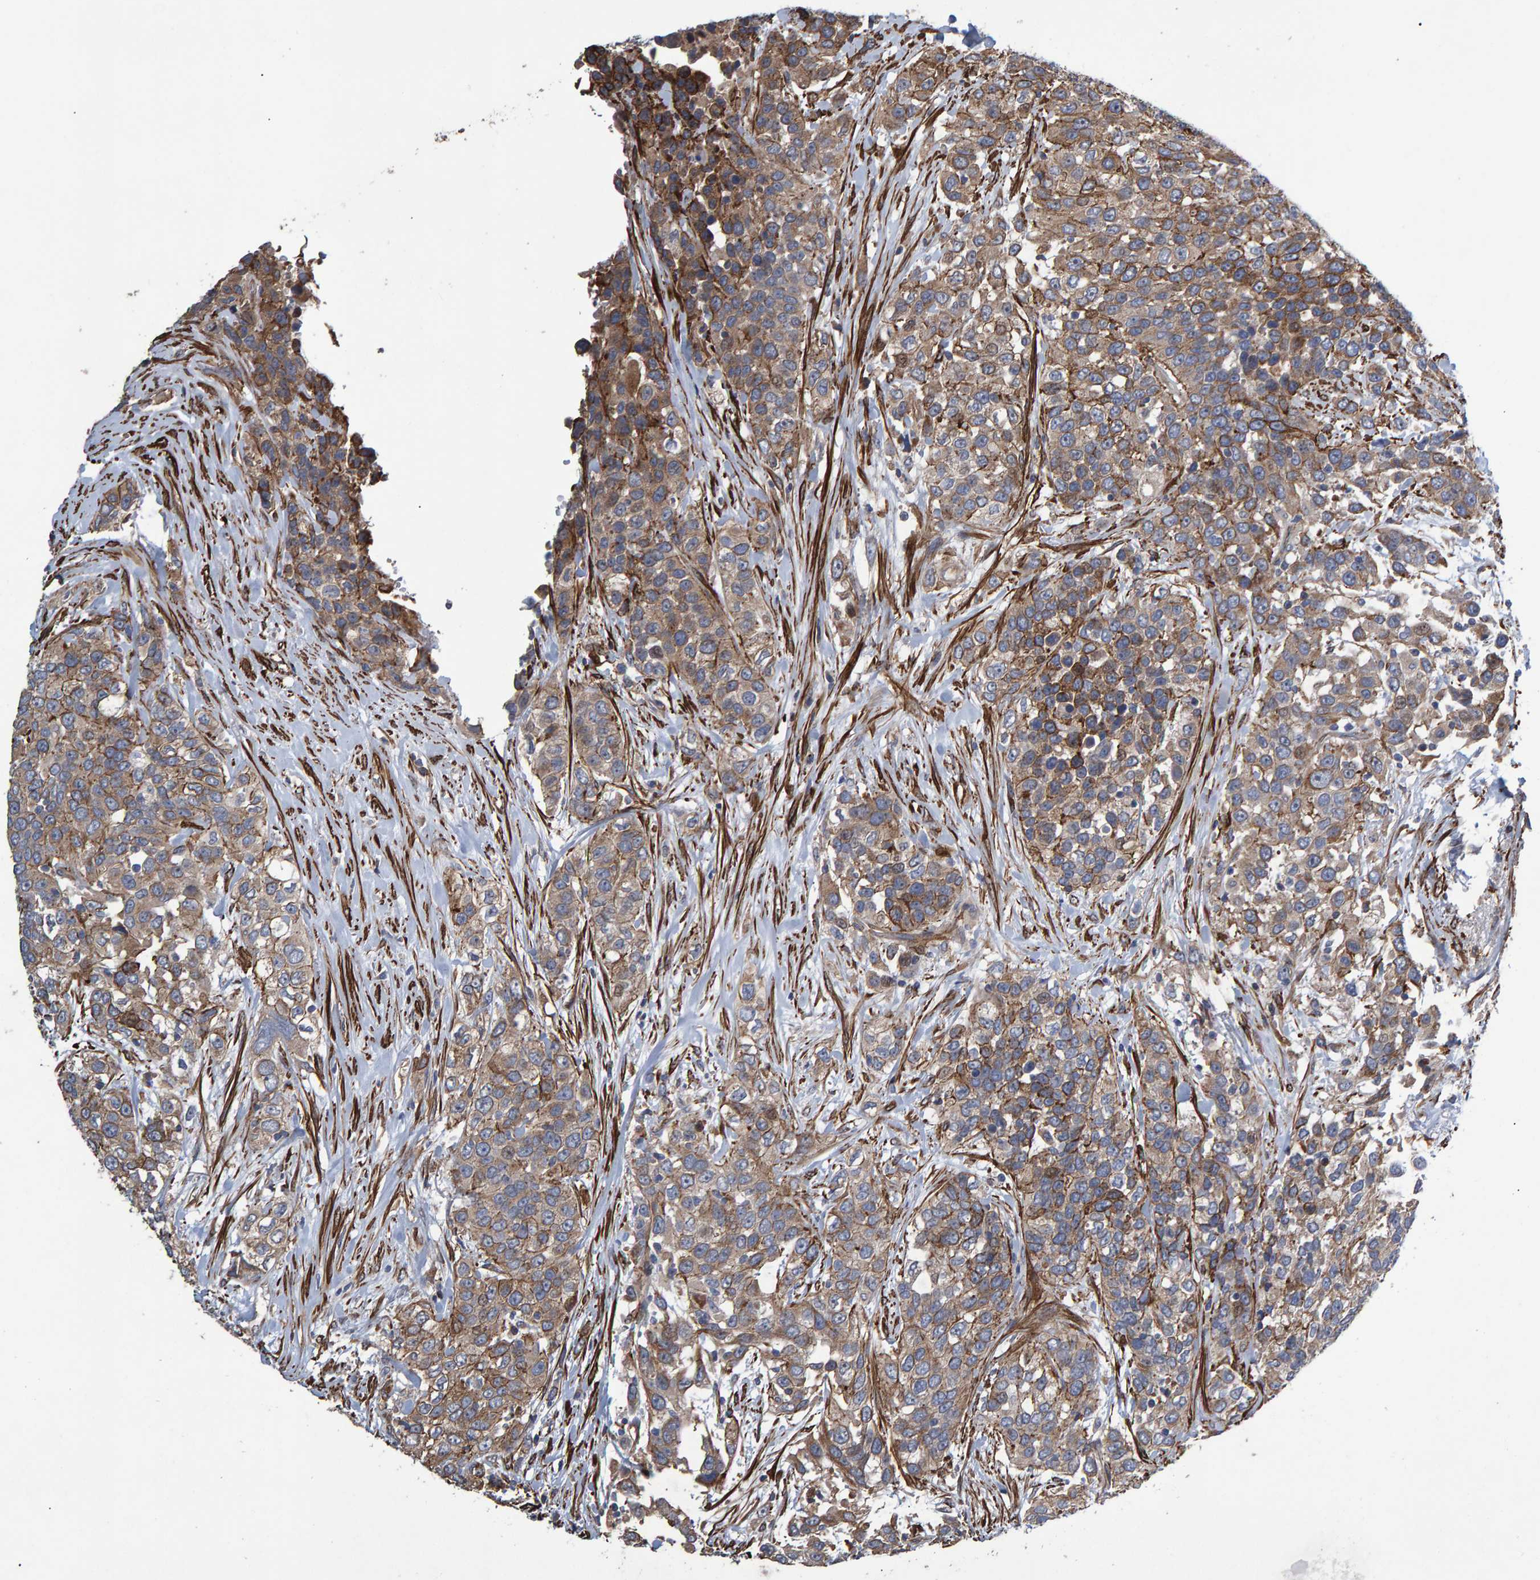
{"staining": {"intensity": "moderate", "quantity": ">75%", "location": "cytoplasmic/membranous"}, "tissue": "urothelial cancer", "cell_type": "Tumor cells", "image_type": "cancer", "snomed": [{"axis": "morphology", "description": "Urothelial carcinoma, High grade"}, {"axis": "topography", "description": "Urinary bladder"}], "caption": "Immunohistochemistry histopathology image of neoplastic tissue: human urothelial cancer stained using IHC exhibits medium levels of moderate protein expression localized specifically in the cytoplasmic/membranous of tumor cells, appearing as a cytoplasmic/membranous brown color.", "gene": "SLIT2", "patient": {"sex": "female", "age": 80}}